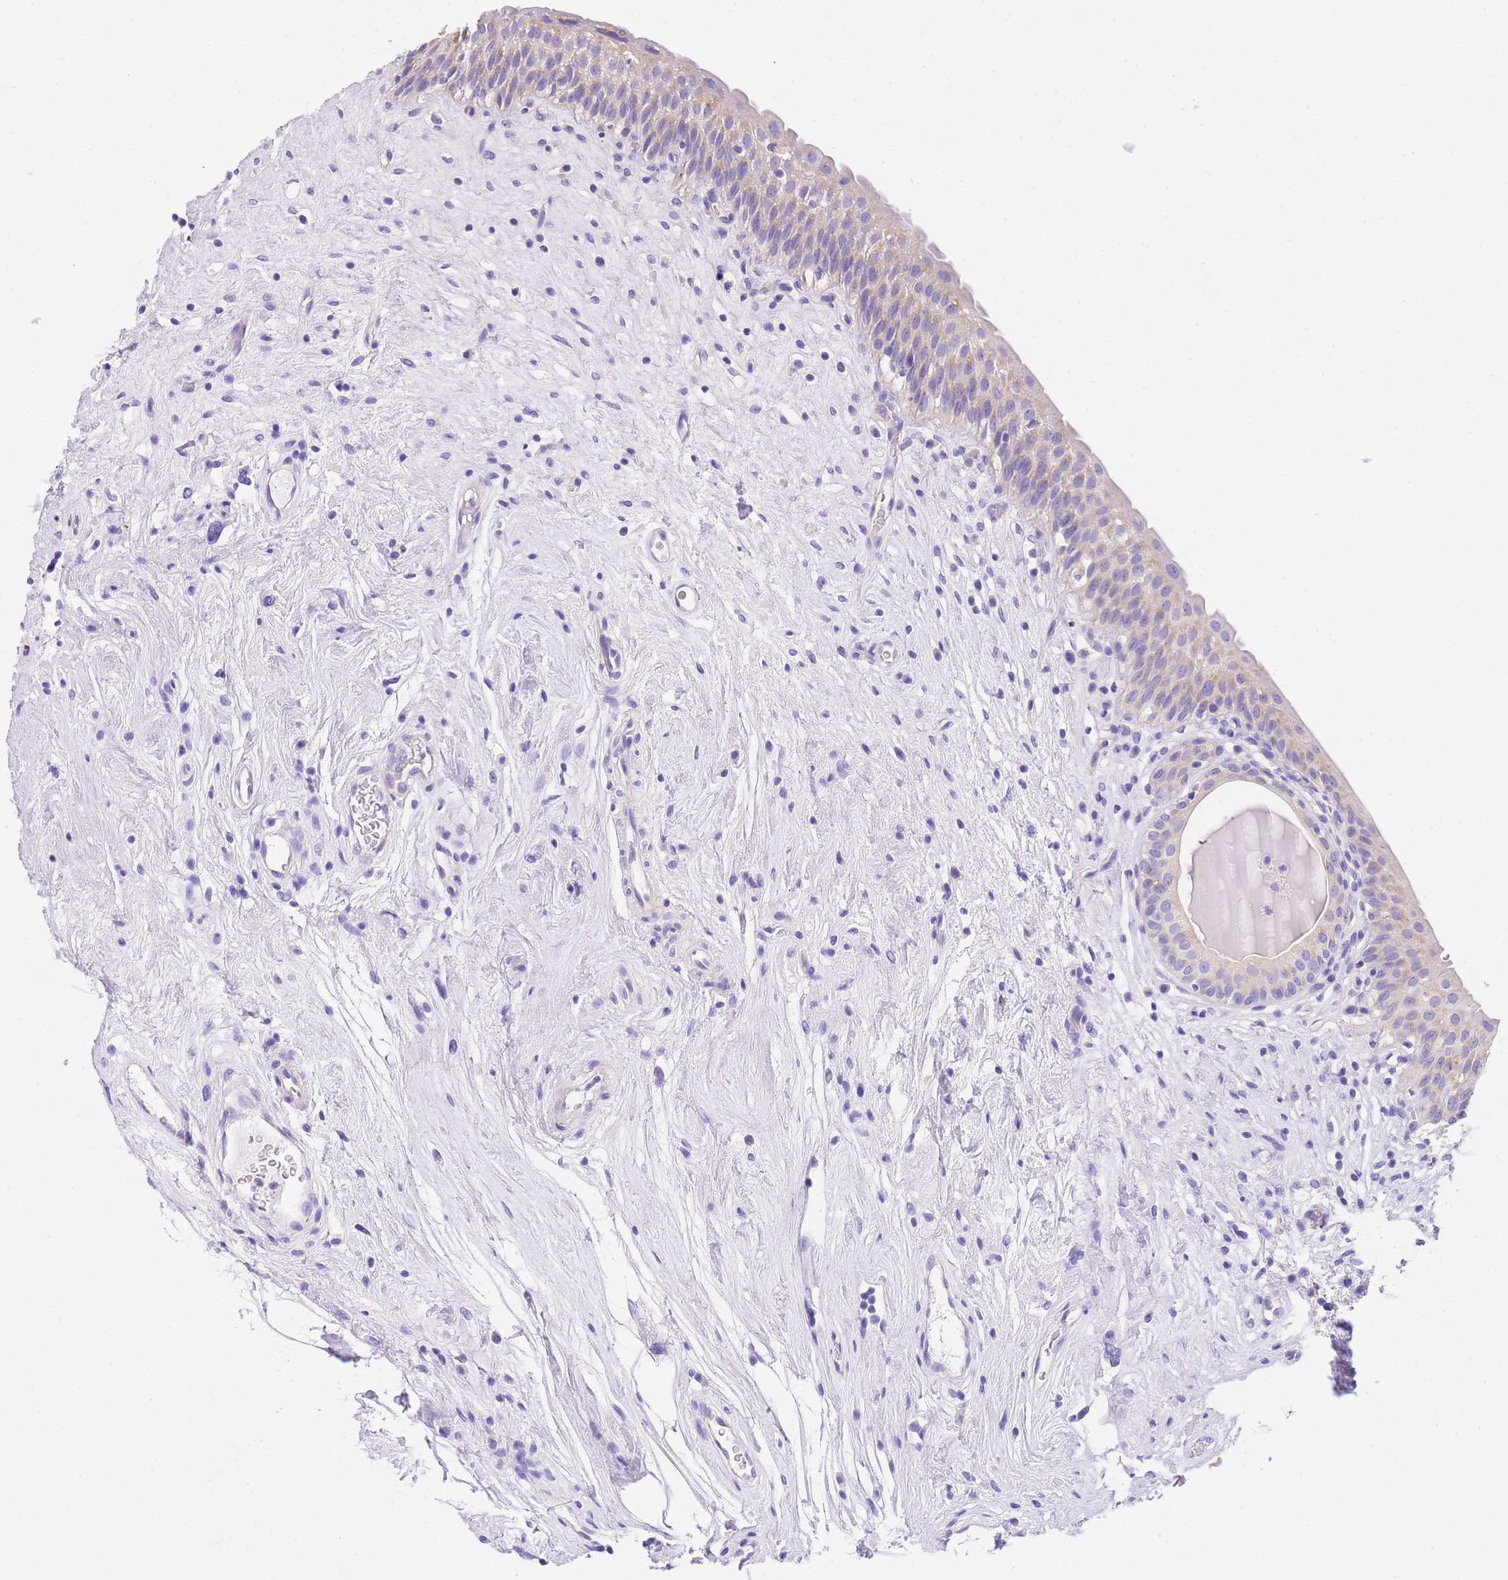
{"staining": {"intensity": "negative", "quantity": "none", "location": "none"}, "tissue": "urinary bladder", "cell_type": "Urothelial cells", "image_type": "normal", "snomed": [{"axis": "morphology", "description": "Normal tissue, NOS"}, {"axis": "topography", "description": "Urinary bladder"}], "caption": "Protein analysis of benign urinary bladder reveals no significant positivity in urothelial cells.", "gene": "EPN2", "patient": {"sex": "male", "age": 83}}